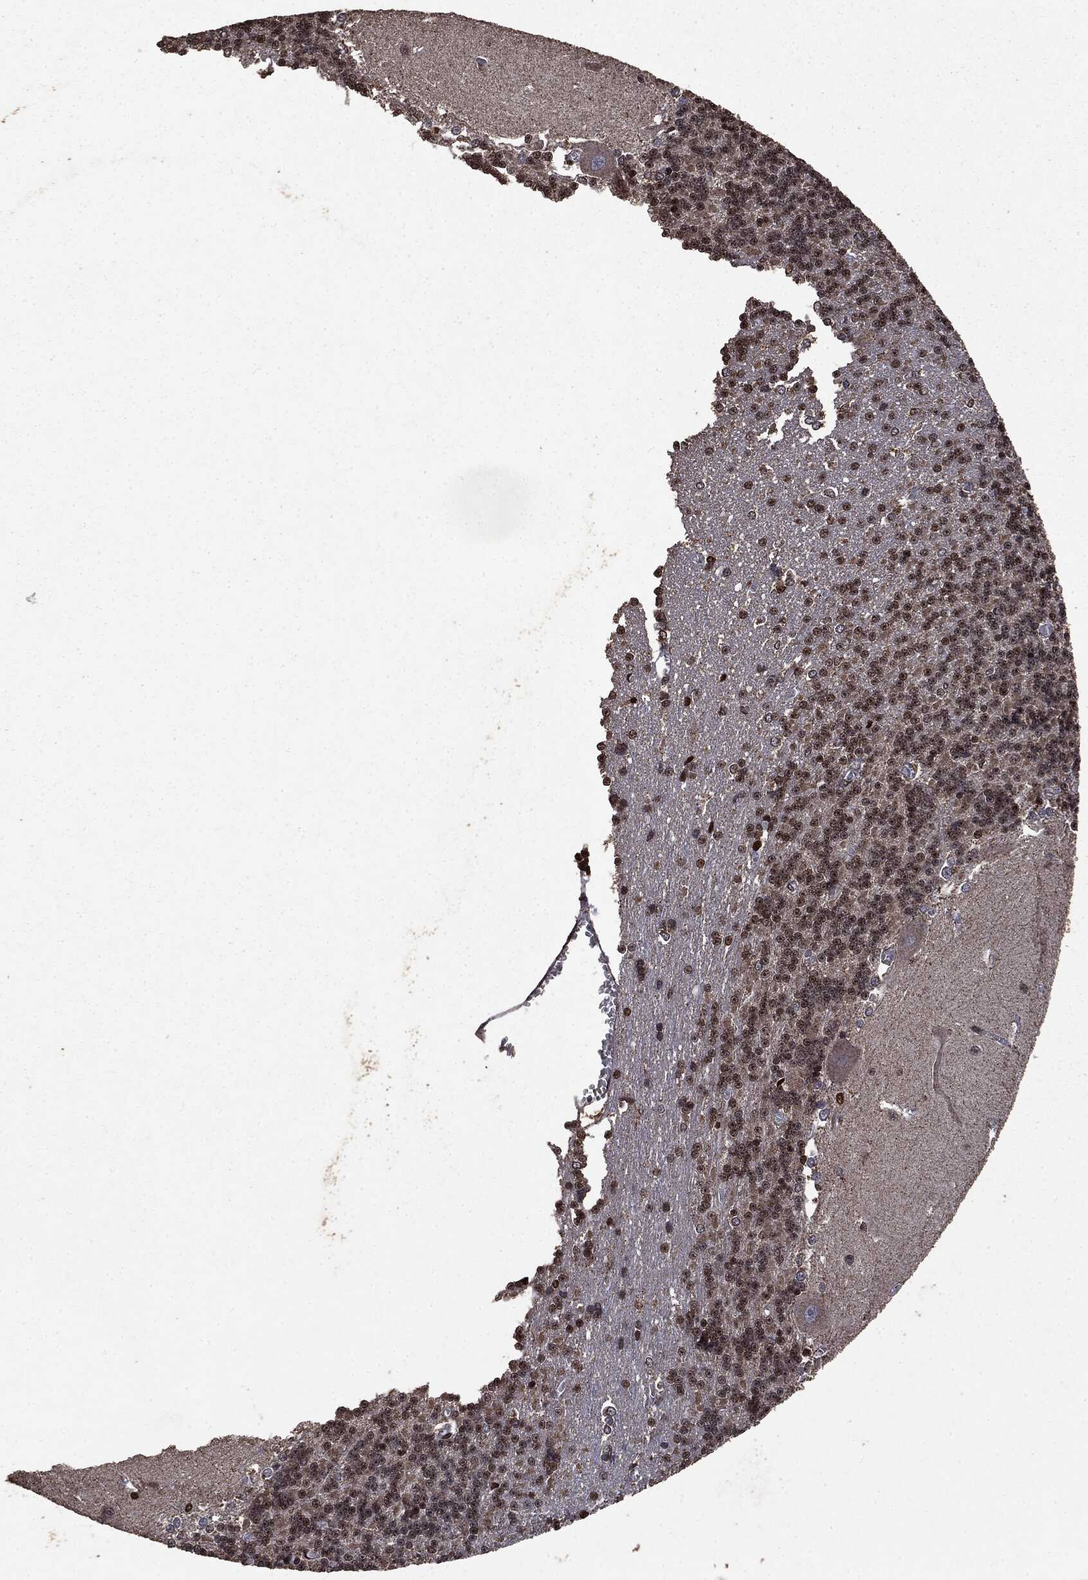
{"staining": {"intensity": "strong", "quantity": ">75%", "location": "nuclear"}, "tissue": "cerebellum", "cell_type": "Cells in granular layer", "image_type": "normal", "snomed": [{"axis": "morphology", "description": "Normal tissue, NOS"}, {"axis": "topography", "description": "Cerebellum"}], "caption": "The histopathology image displays immunohistochemical staining of benign cerebellum. There is strong nuclear staining is seen in about >75% of cells in granular layer. Using DAB (3,3'-diaminobenzidine) (brown) and hematoxylin (blue) stains, captured at high magnification using brightfield microscopy.", "gene": "PPP6R2", "patient": {"sex": "male", "age": 37}}